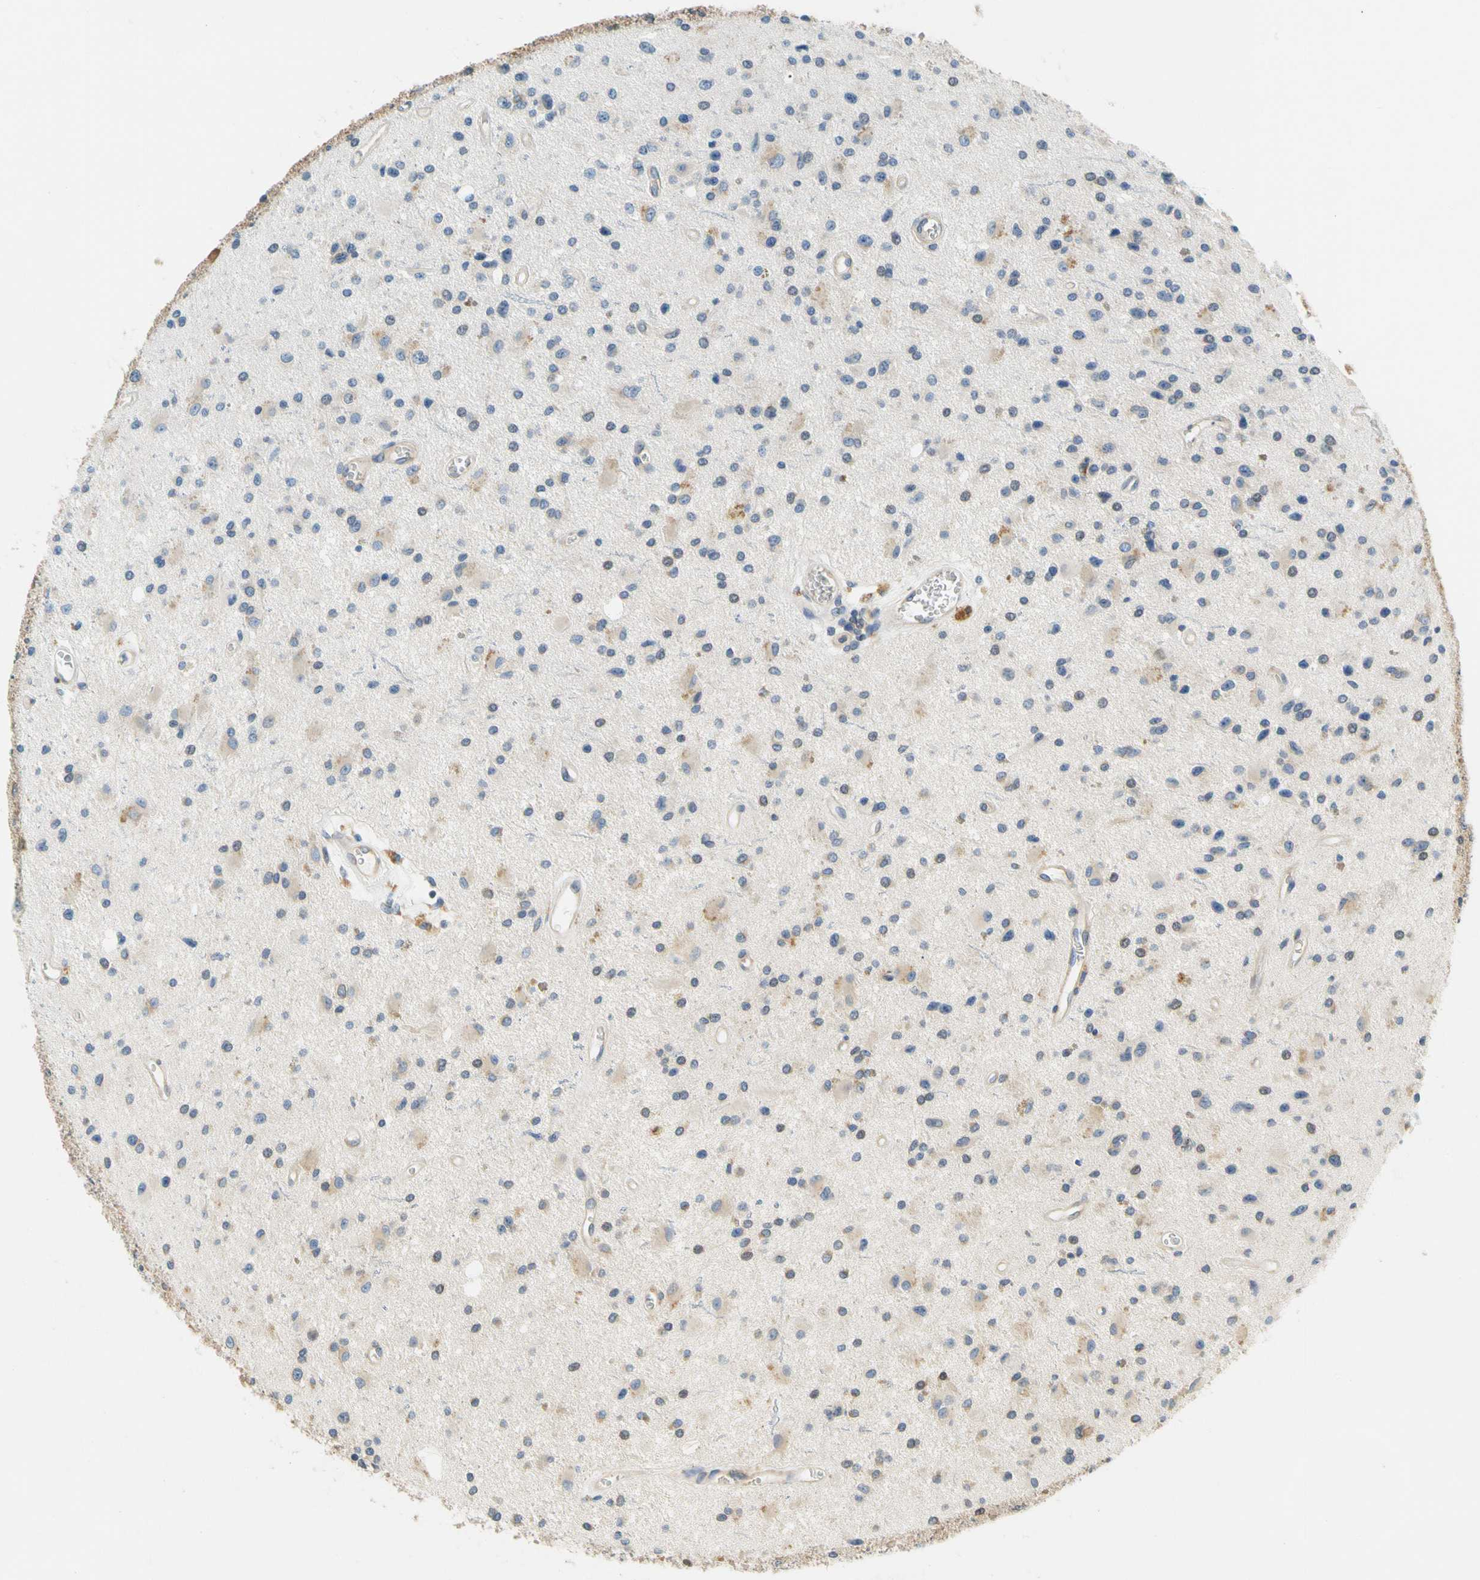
{"staining": {"intensity": "weak", "quantity": "<25%", "location": "cytoplasmic/membranous"}, "tissue": "glioma", "cell_type": "Tumor cells", "image_type": "cancer", "snomed": [{"axis": "morphology", "description": "Glioma, malignant, Low grade"}, {"axis": "topography", "description": "Brain"}], "caption": "Immunohistochemistry (IHC) of human glioma displays no staining in tumor cells.", "gene": "LRRC47", "patient": {"sex": "male", "age": 58}}